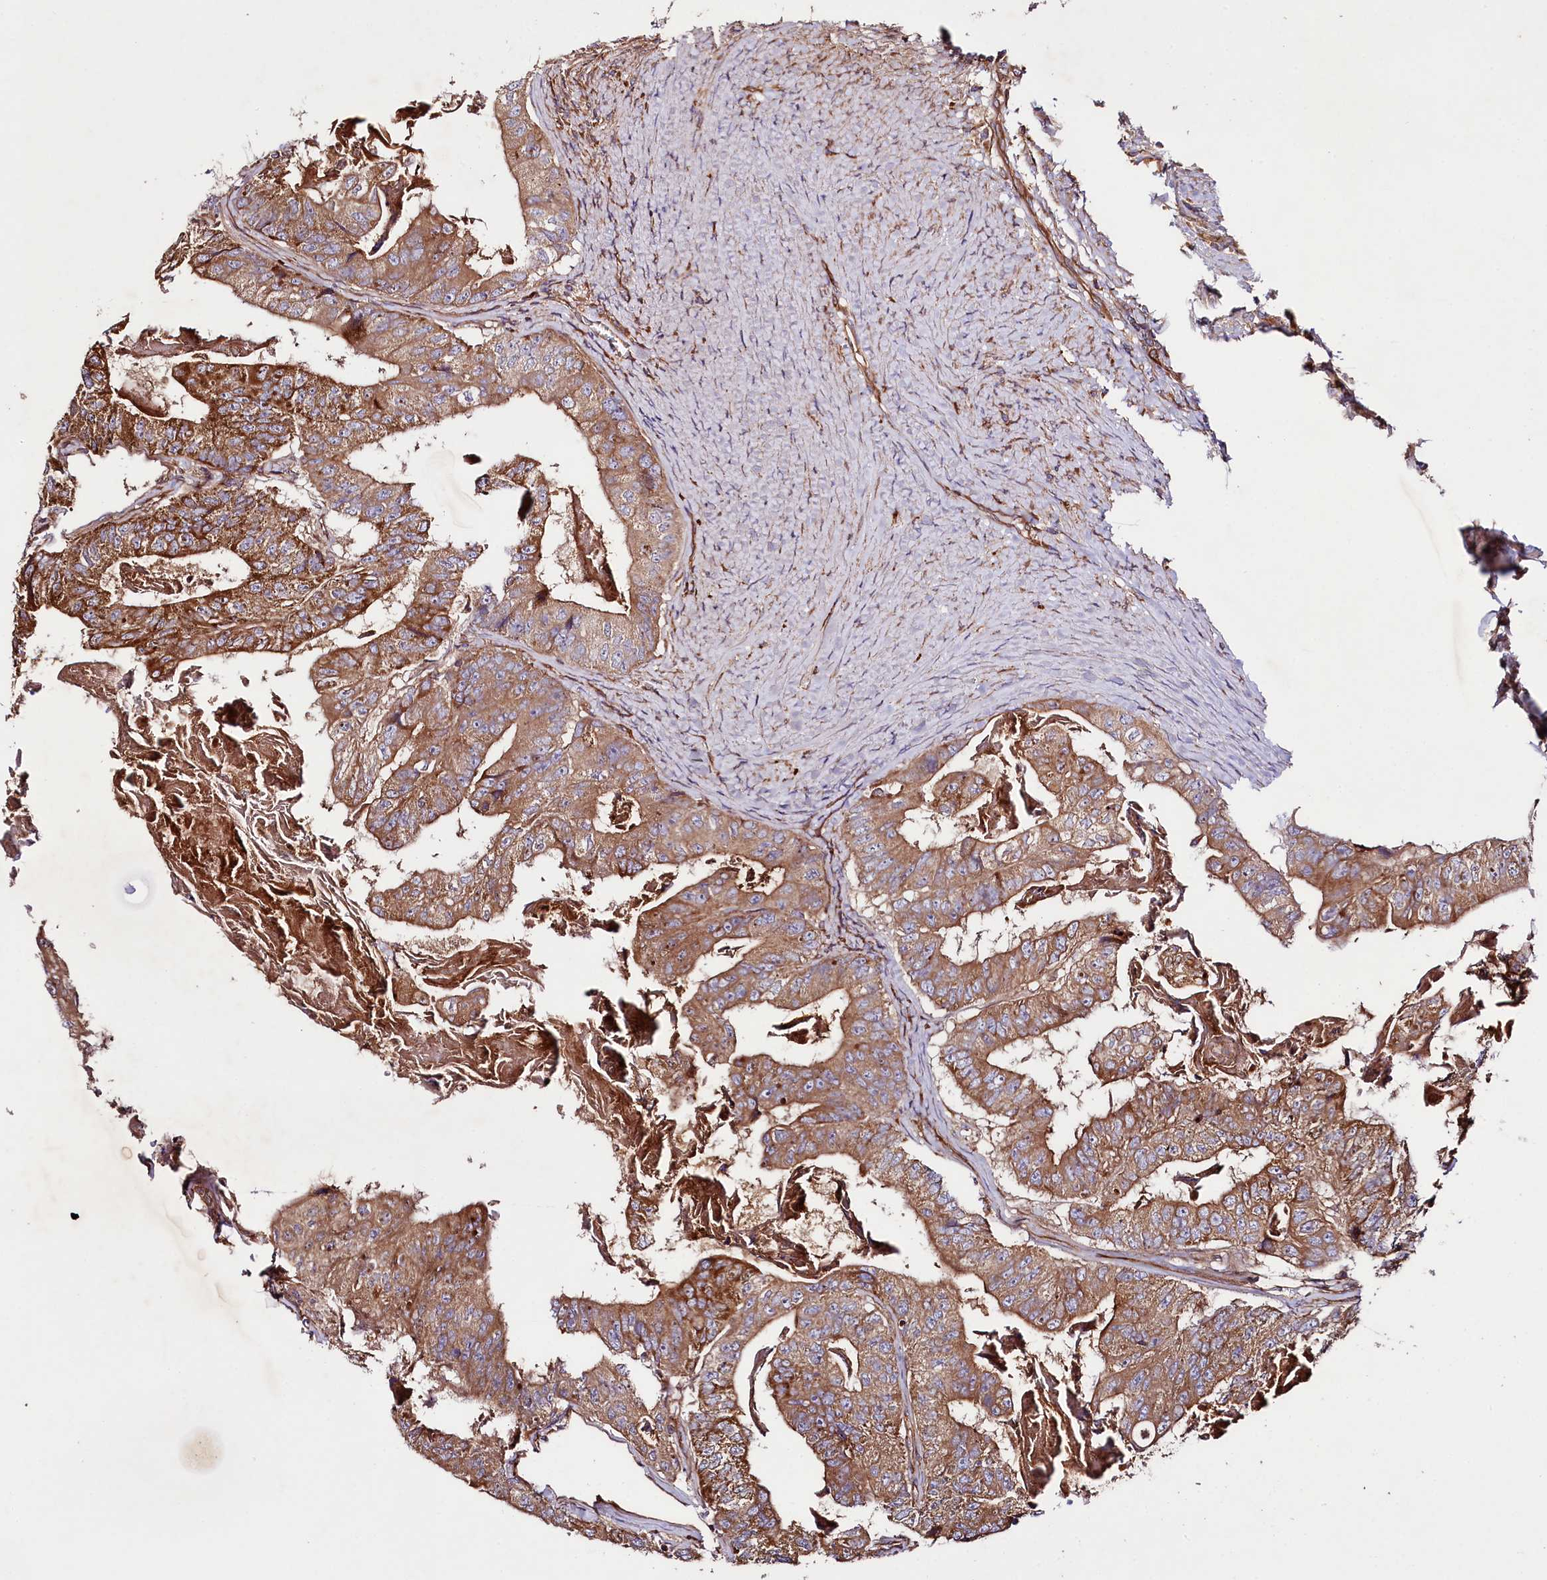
{"staining": {"intensity": "moderate", "quantity": ">75%", "location": "cytoplasmic/membranous"}, "tissue": "colorectal cancer", "cell_type": "Tumor cells", "image_type": "cancer", "snomed": [{"axis": "morphology", "description": "Adenocarcinoma, NOS"}, {"axis": "topography", "description": "Colon"}], "caption": "A photomicrograph of human colorectal adenocarcinoma stained for a protein exhibits moderate cytoplasmic/membranous brown staining in tumor cells. Using DAB (brown) and hematoxylin (blue) stains, captured at high magnification using brightfield microscopy.", "gene": "CEP295", "patient": {"sex": "female", "age": 67}}